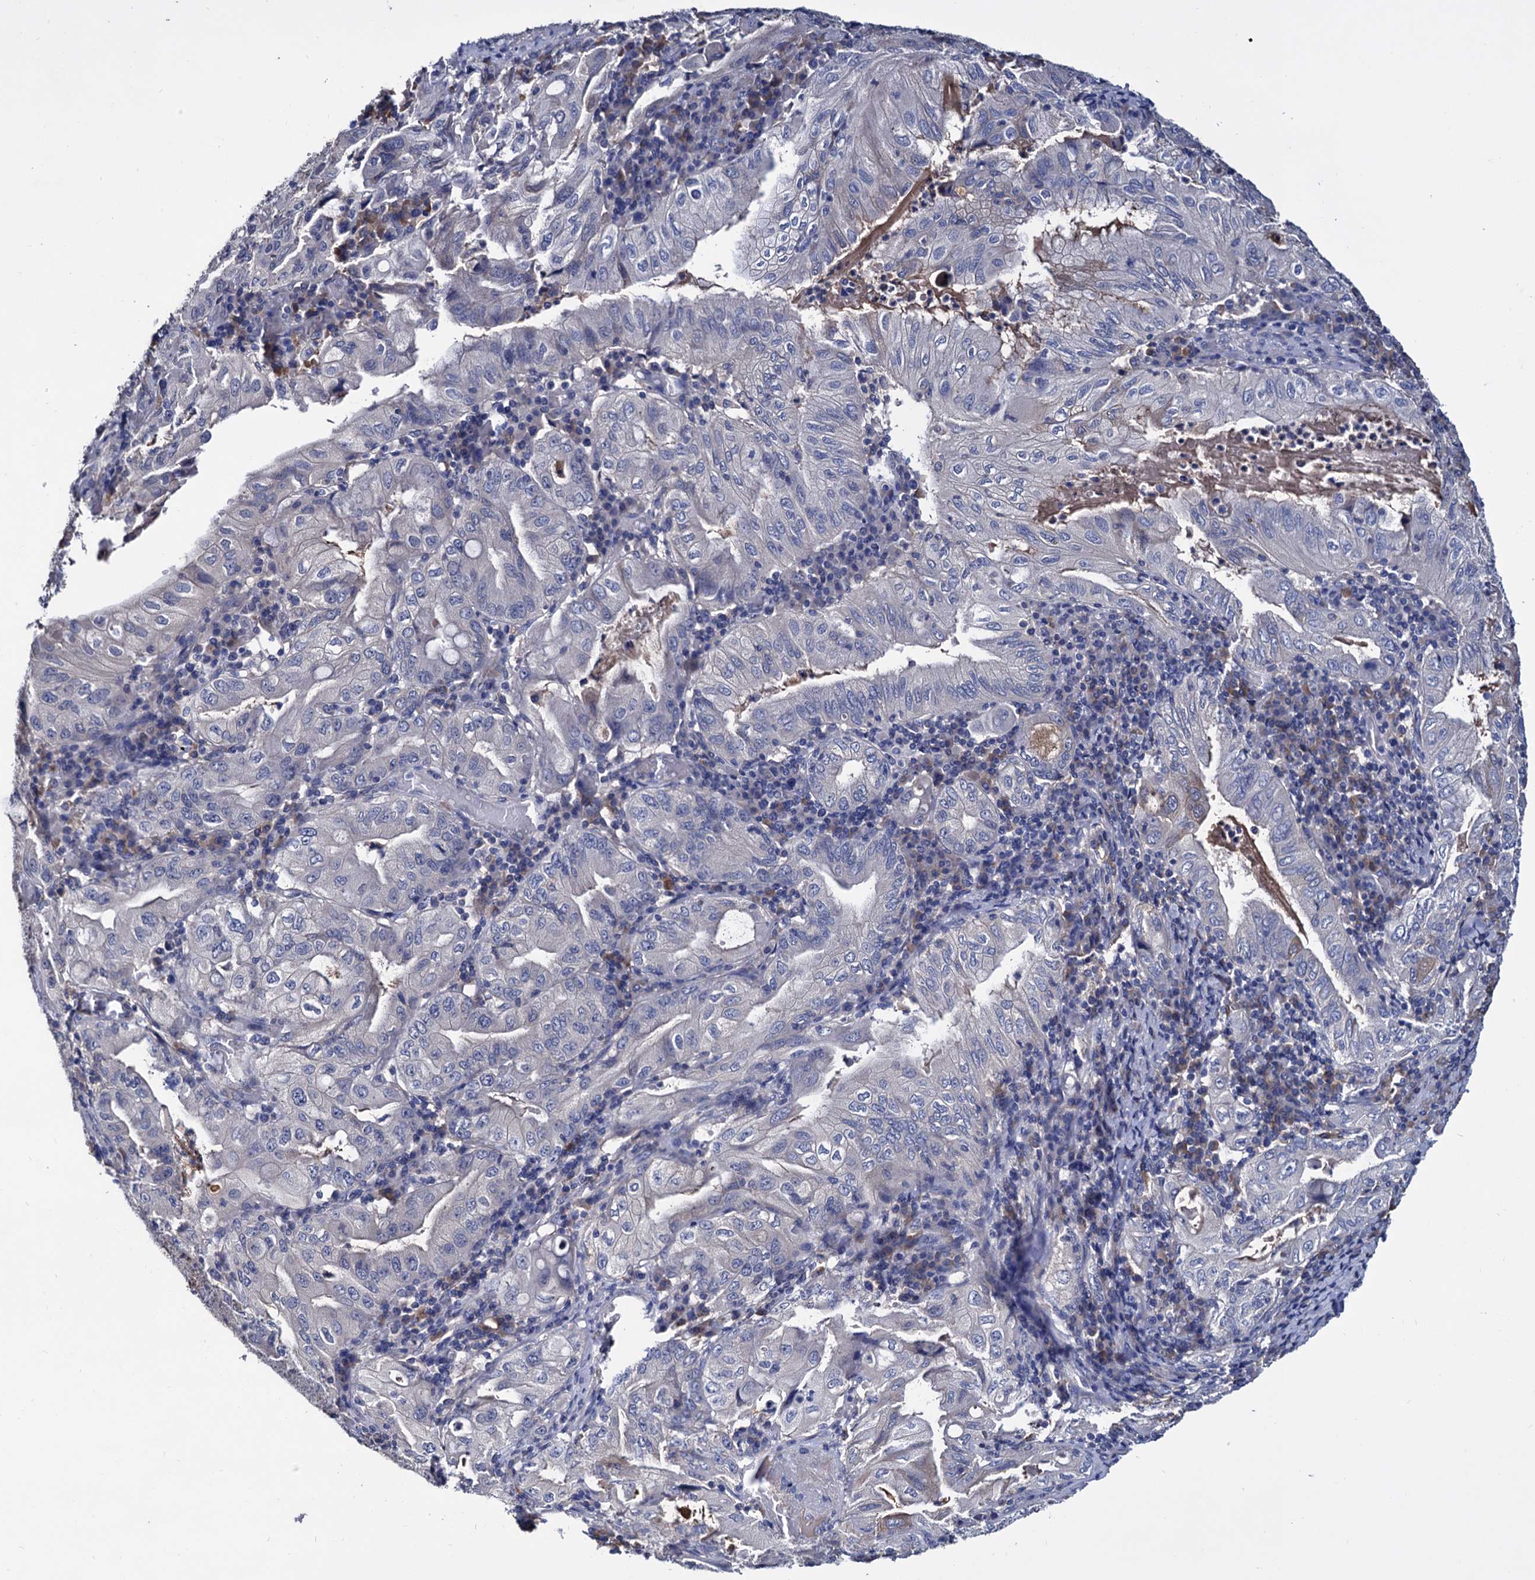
{"staining": {"intensity": "negative", "quantity": "none", "location": "none"}, "tissue": "stomach cancer", "cell_type": "Tumor cells", "image_type": "cancer", "snomed": [{"axis": "morphology", "description": "Normal tissue, NOS"}, {"axis": "morphology", "description": "Adenocarcinoma, NOS"}, {"axis": "topography", "description": "Esophagus"}, {"axis": "topography", "description": "Stomach, upper"}, {"axis": "topography", "description": "Peripheral nerve tissue"}], "caption": "Immunohistochemistry of human stomach cancer (adenocarcinoma) reveals no staining in tumor cells. (DAB IHC, high magnification).", "gene": "NPAS4", "patient": {"sex": "male", "age": 62}}